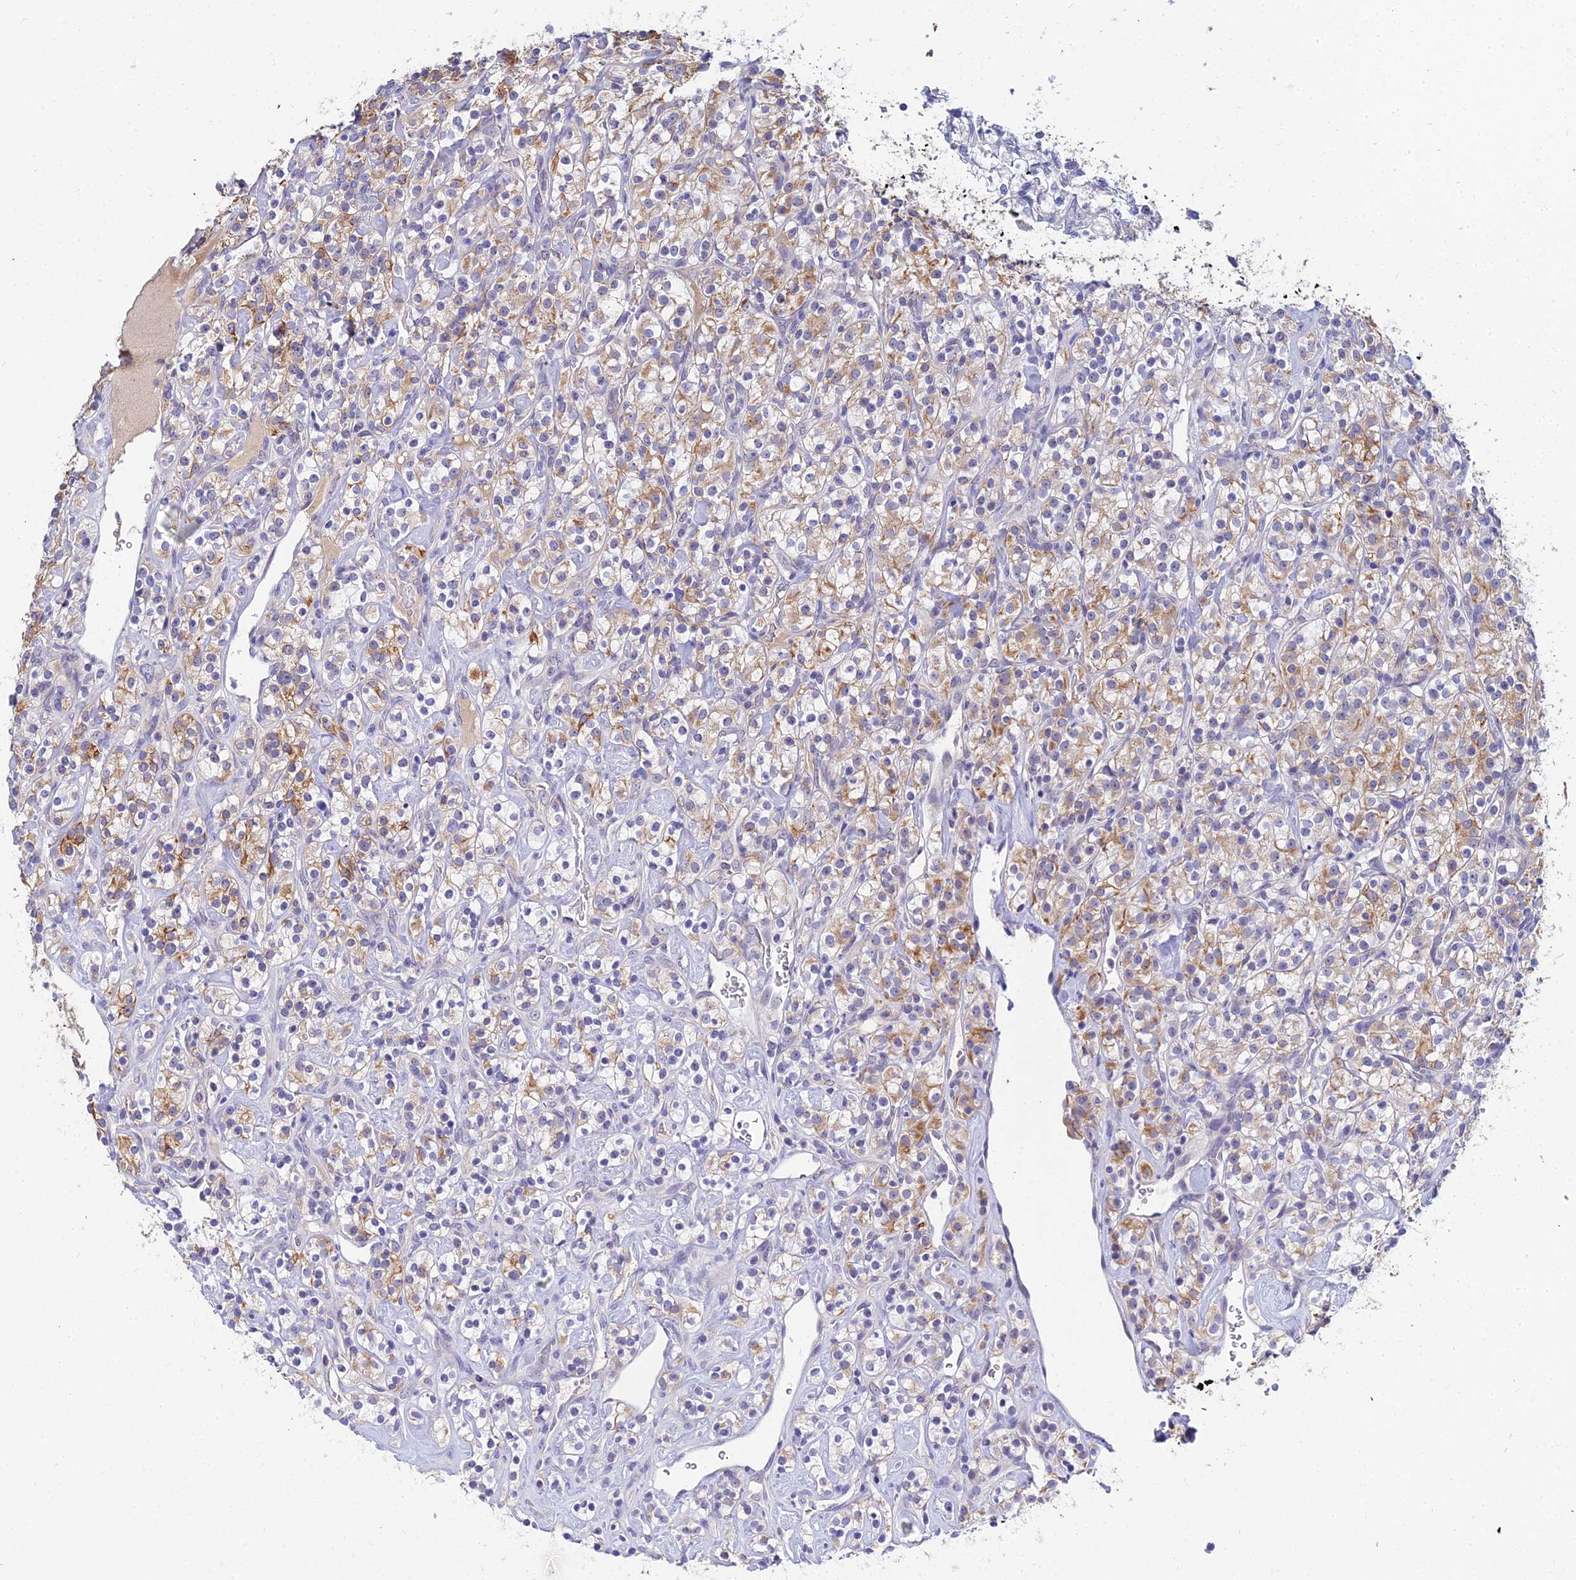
{"staining": {"intensity": "moderate", "quantity": "25%-75%", "location": "cytoplasmic/membranous"}, "tissue": "renal cancer", "cell_type": "Tumor cells", "image_type": "cancer", "snomed": [{"axis": "morphology", "description": "Adenocarcinoma, NOS"}, {"axis": "topography", "description": "Kidney"}], "caption": "Tumor cells reveal moderate cytoplasmic/membranous staining in approximately 25%-75% of cells in renal cancer. (DAB = brown stain, brightfield microscopy at high magnification).", "gene": "ZXDA", "patient": {"sex": "male", "age": 77}}